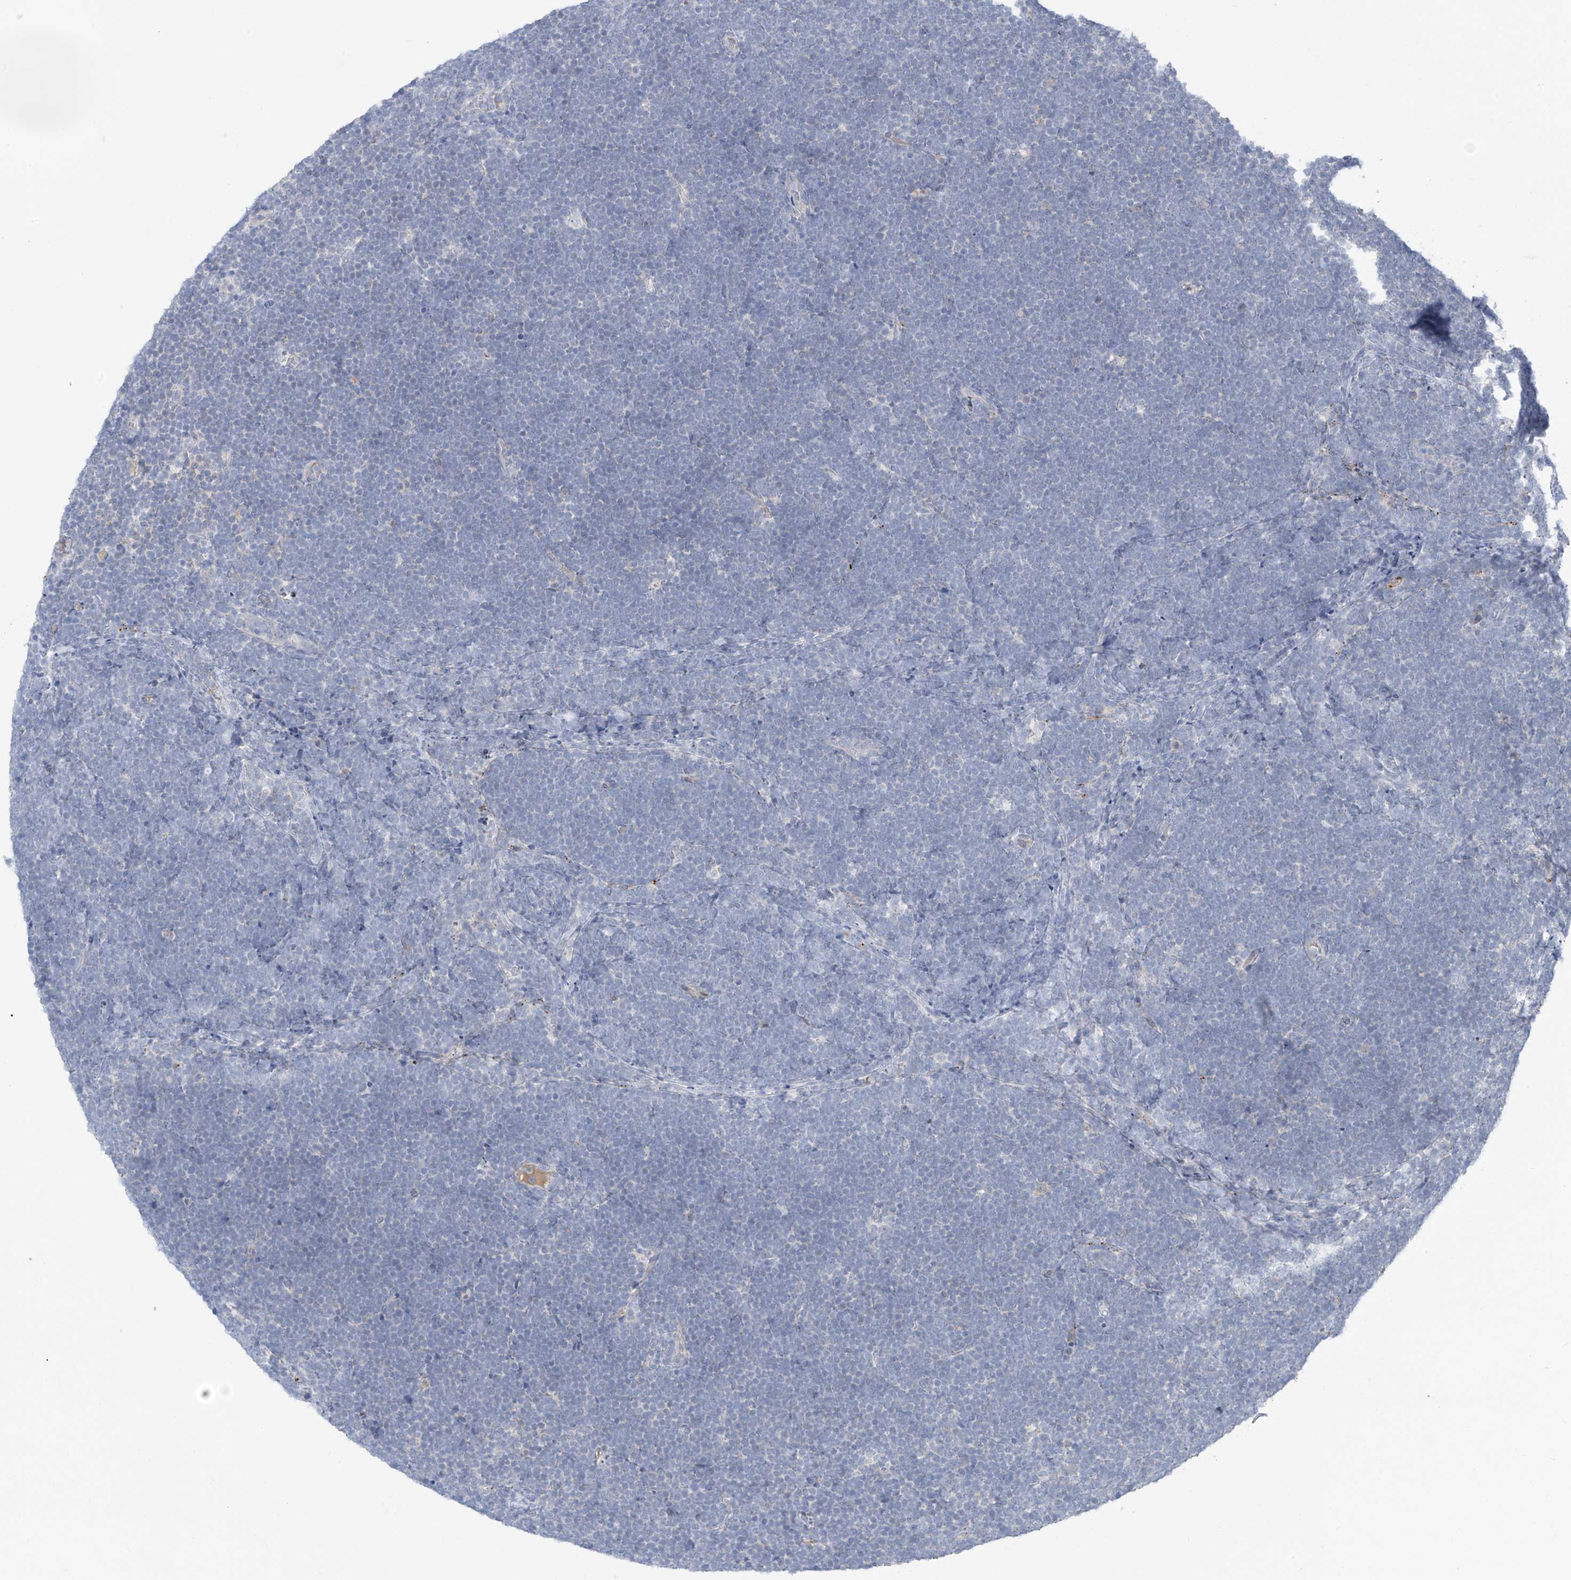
{"staining": {"intensity": "negative", "quantity": "none", "location": "none"}, "tissue": "lymphoma", "cell_type": "Tumor cells", "image_type": "cancer", "snomed": [{"axis": "morphology", "description": "Malignant lymphoma, non-Hodgkin's type, High grade"}, {"axis": "topography", "description": "Lymph node"}], "caption": "Tumor cells are negative for brown protein staining in lymphoma. The staining is performed using DAB brown chromogen with nuclei counter-stained in using hematoxylin.", "gene": "ZNF793", "patient": {"sex": "male", "age": 13}}